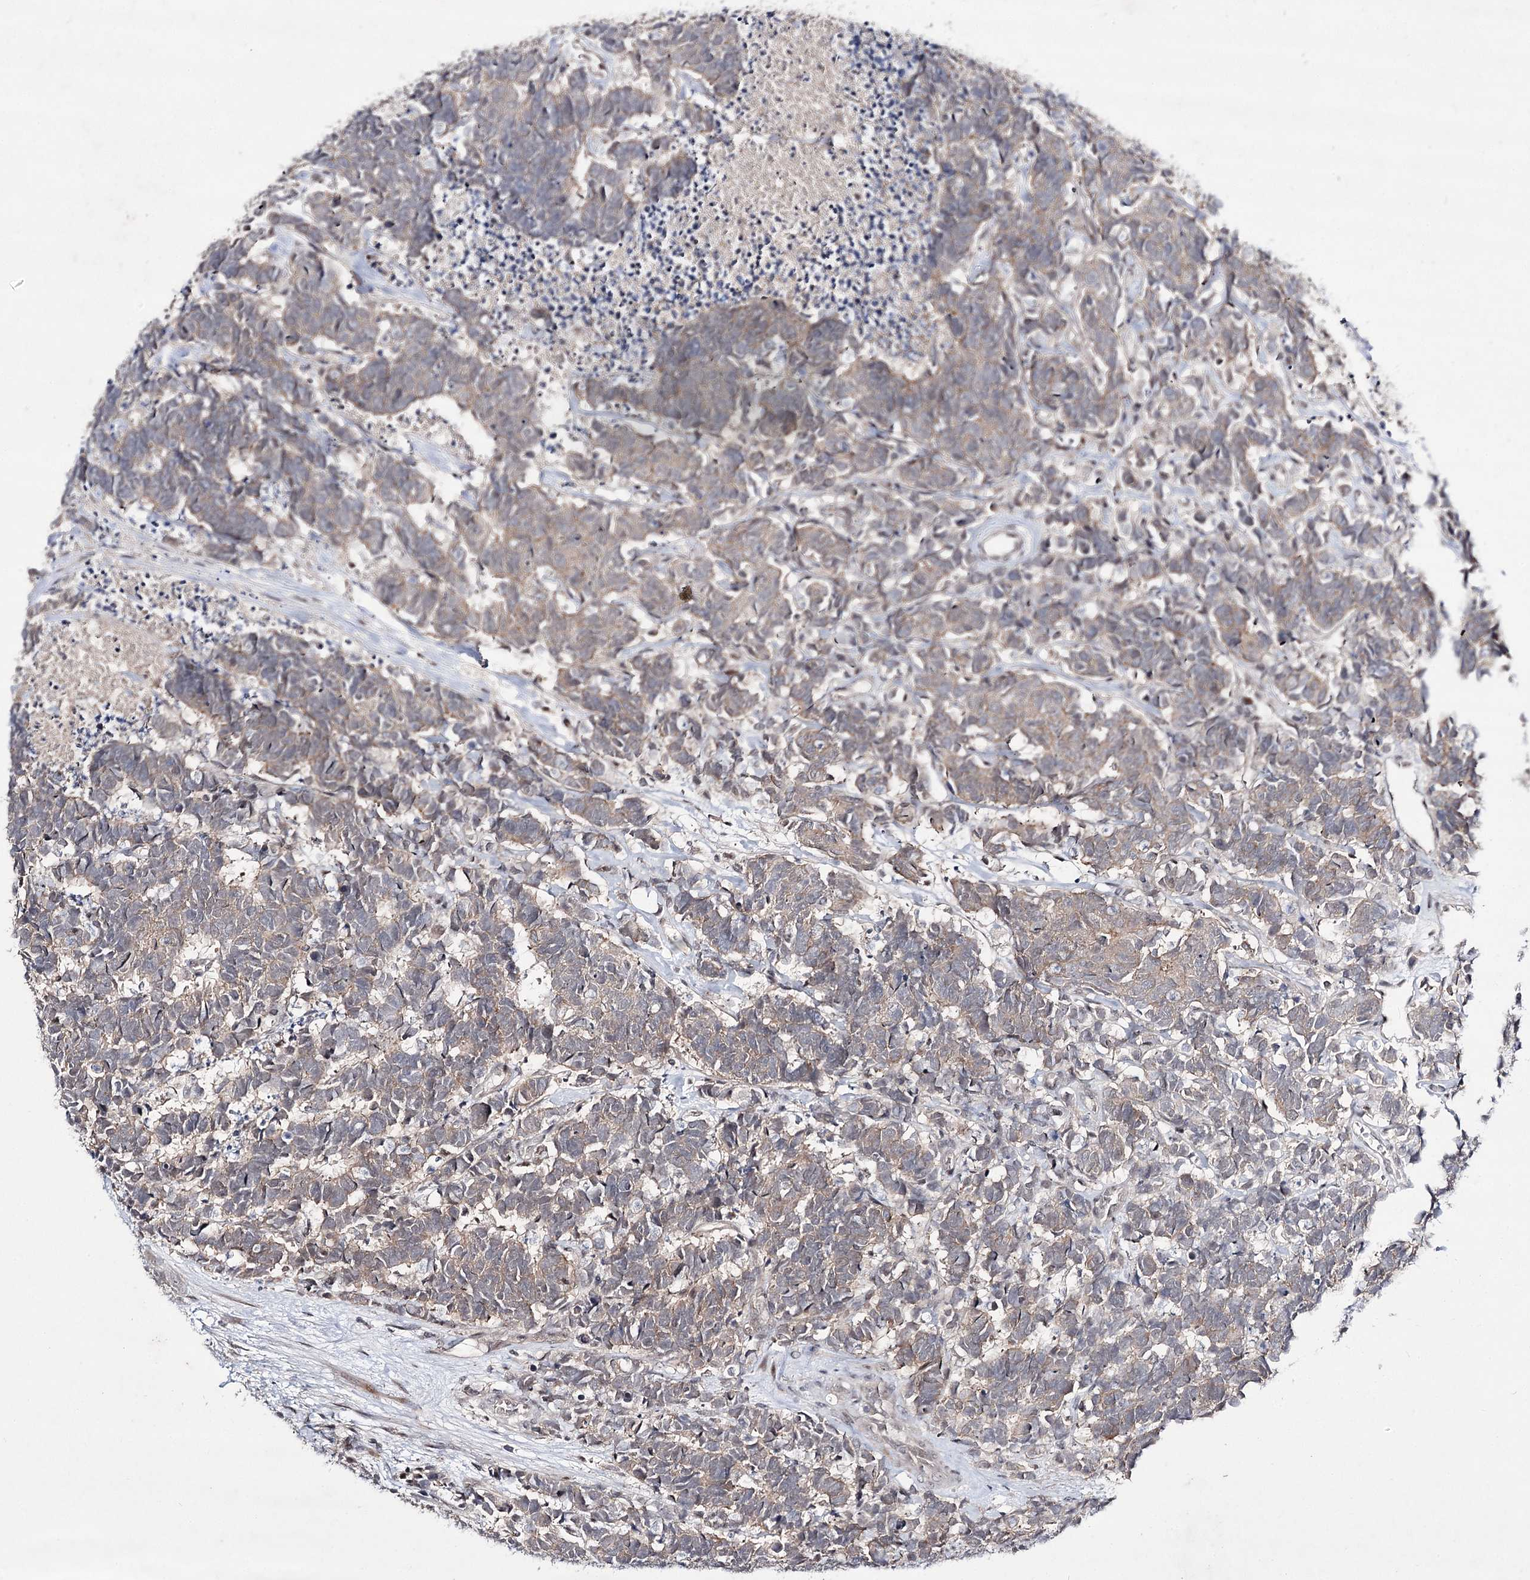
{"staining": {"intensity": "weak", "quantity": ">75%", "location": "cytoplasmic/membranous"}, "tissue": "carcinoid", "cell_type": "Tumor cells", "image_type": "cancer", "snomed": [{"axis": "morphology", "description": "Carcinoma, NOS"}, {"axis": "morphology", "description": "Carcinoid, malignant, NOS"}, {"axis": "topography", "description": "Urinary bladder"}], "caption": "High-magnification brightfield microscopy of carcinoma stained with DAB (brown) and counterstained with hematoxylin (blue). tumor cells exhibit weak cytoplasmic/membranous expression is identified in approximately>75% of cells. Nuclei are stained in blue.", "gene": "HOXC11", "patient": {"sex": "male", "age": 57}}